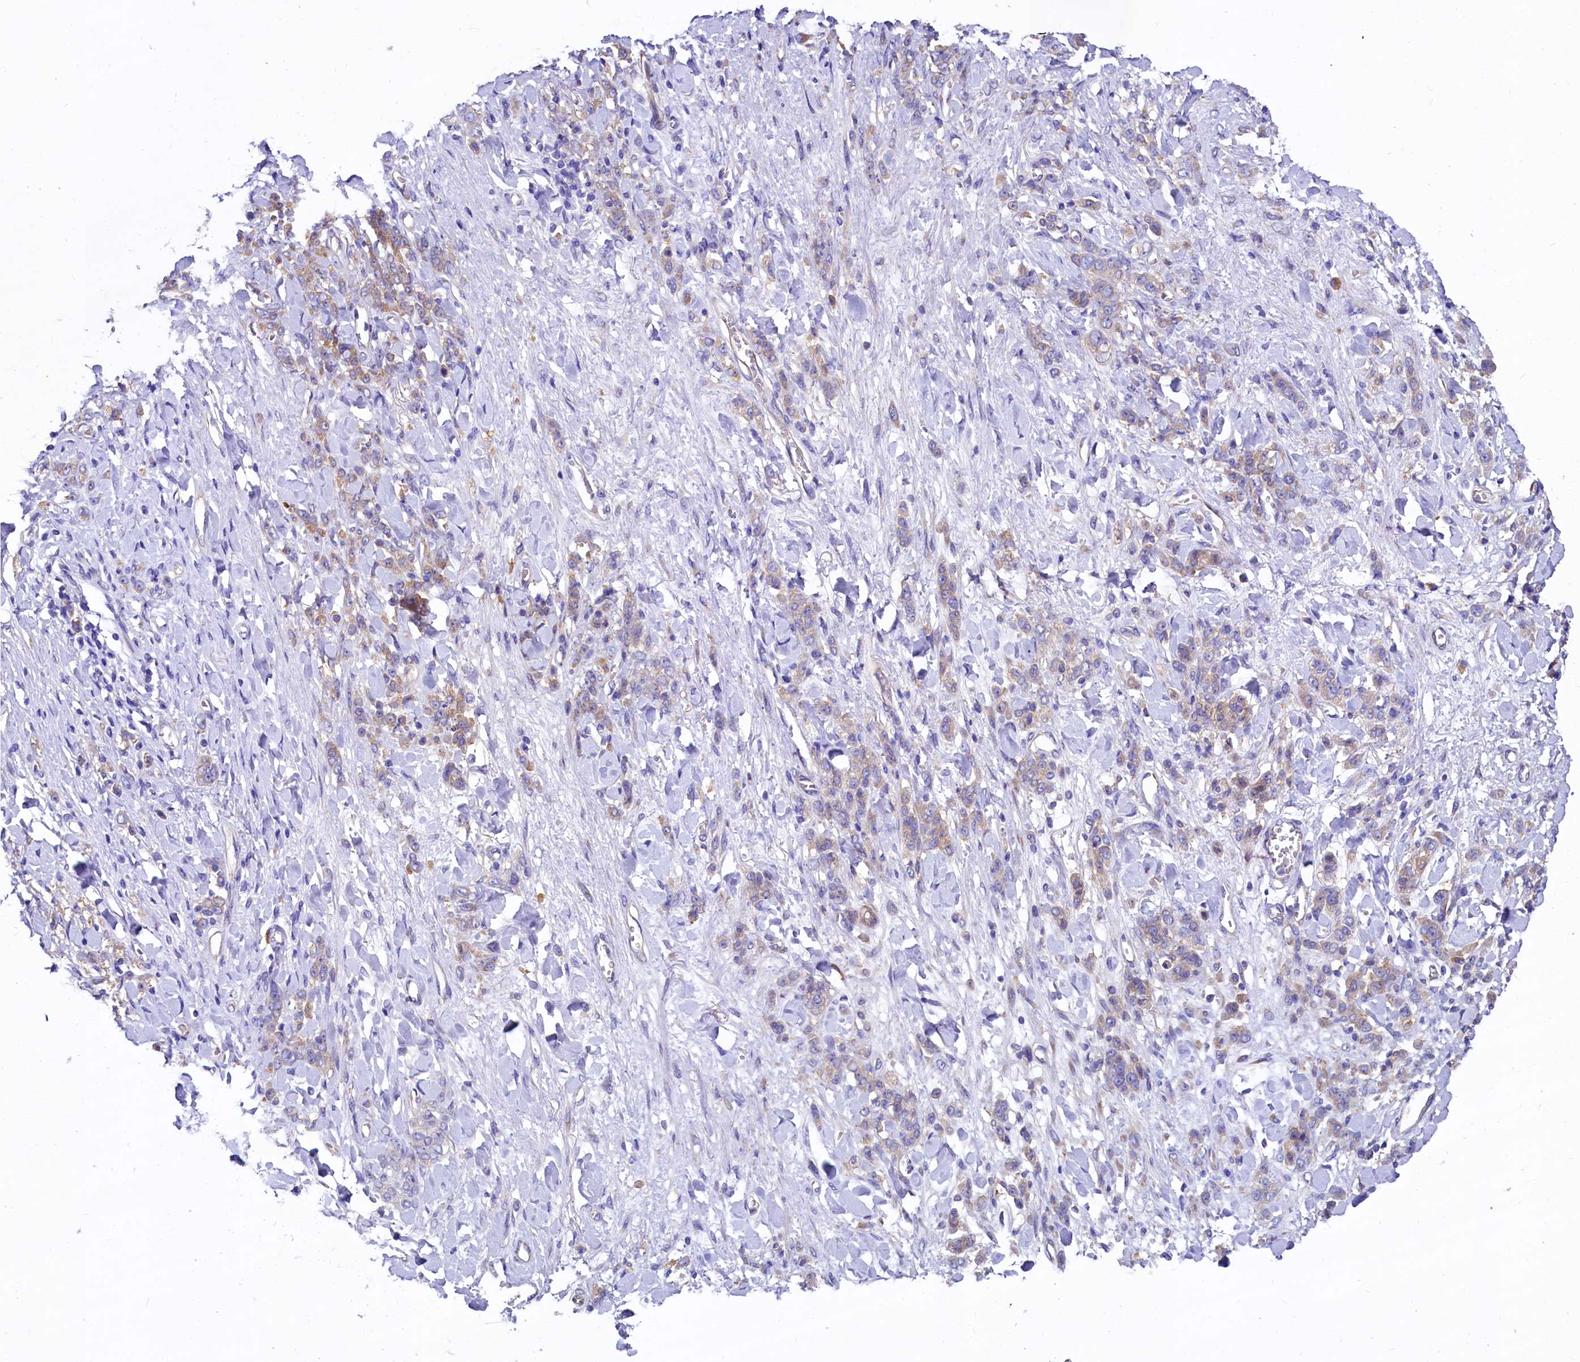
{"staining": {"intensity": "weak", "quantity": "25%-75%", "location": "cytoplasmic/membranous"}, "tissue": "stomach cancer", "cell_type": "Tumor cells", "image_type": "cancer", "snomed": [{"axis": "morphology", "description": "Normal tissue, NOS"}, {"axis": "morphology", "description": "Adenocarcinoma, NOS"}, {"axis": "topography", "description": "Stomach"}], "caption": "Immunohistochemistry (IHC) of stomach adenocarcinoma exhibits low levels of weak cytoplasmic/membranous staining in about 25%-75% of tumor cells.", "gene": "QARS1", "patient": {"sex": "male", "age": 82}}